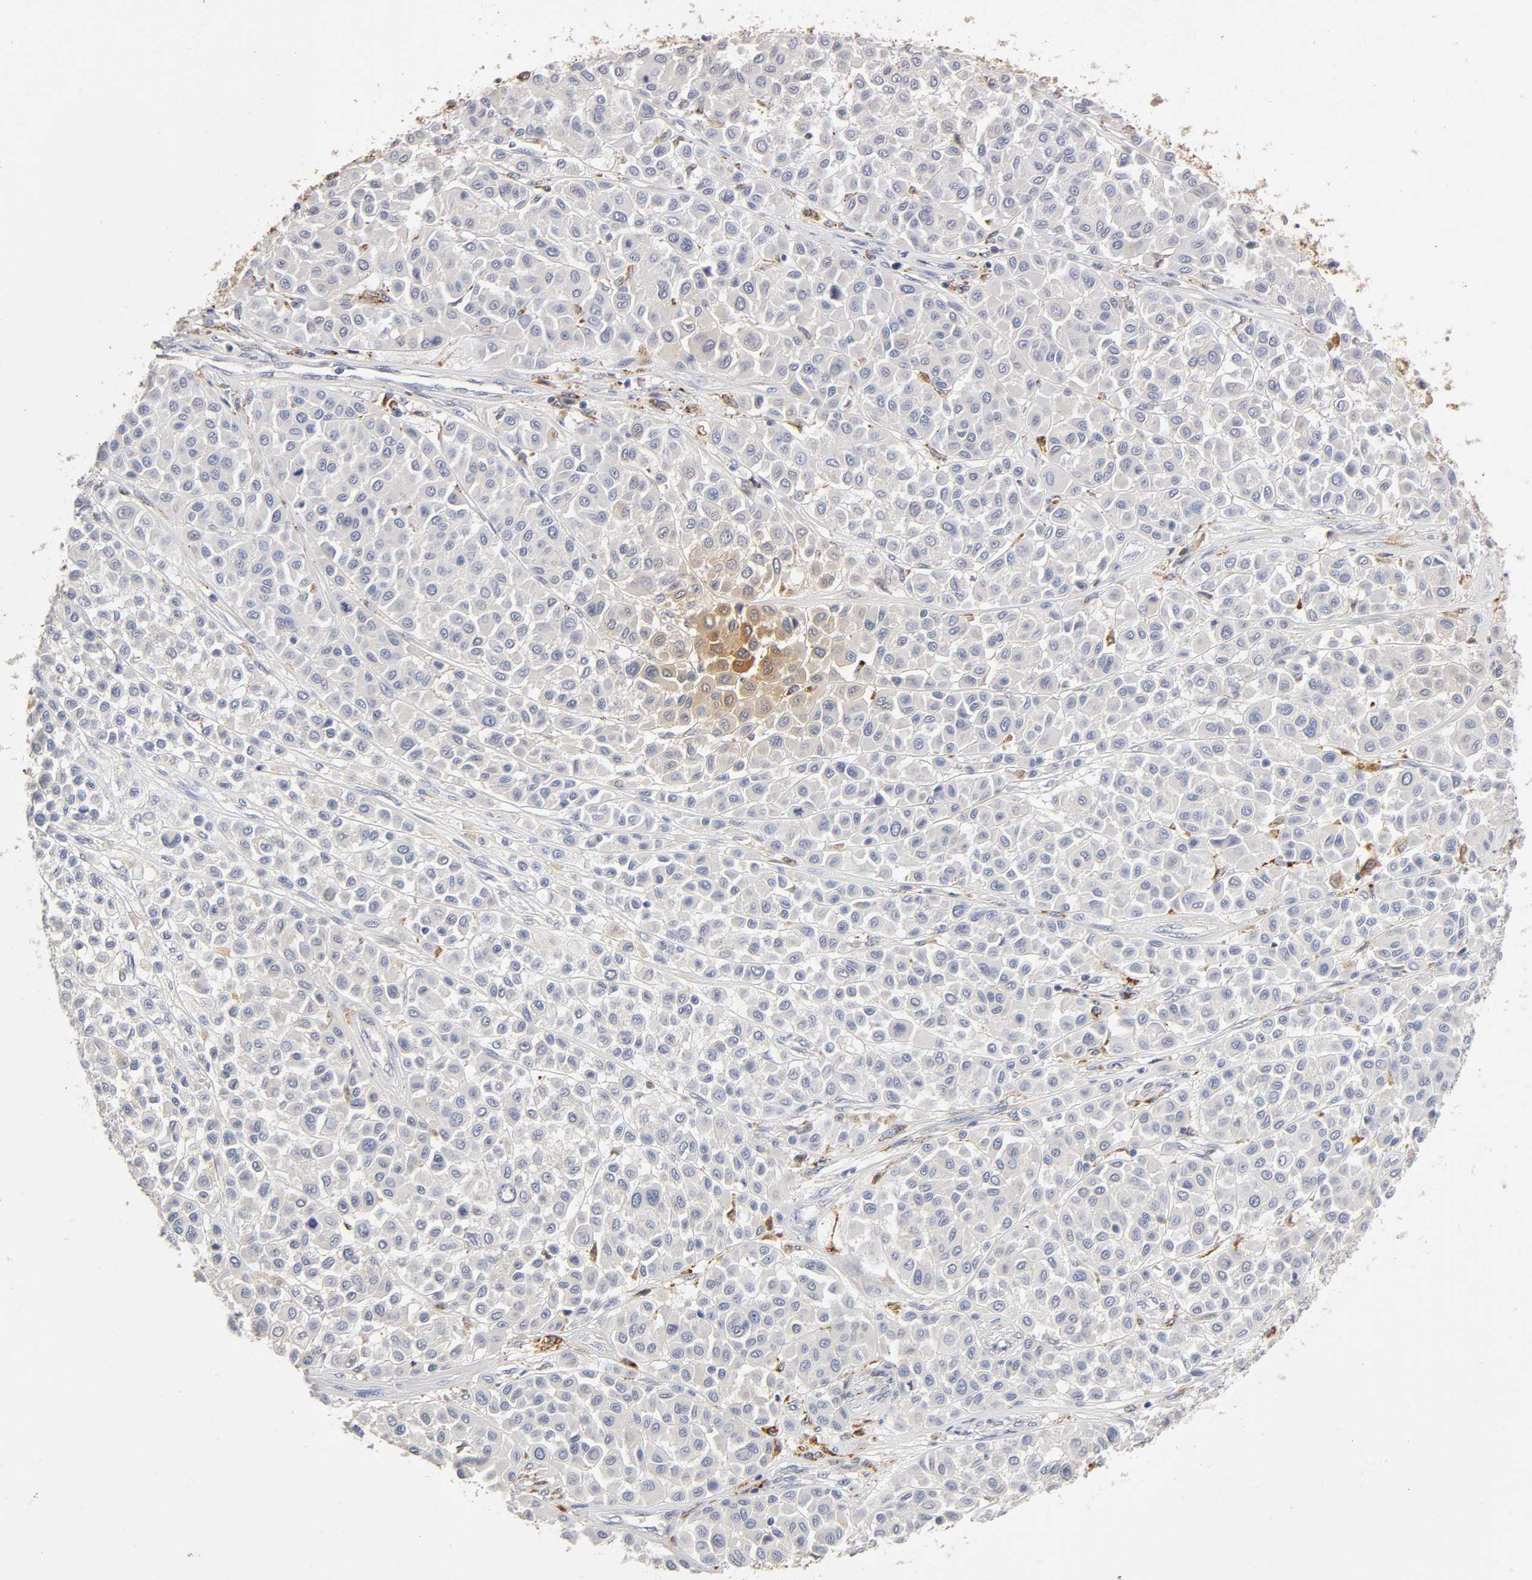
{"staining": {"intensity": "moderate", "quantity": "<25%", "location": "cytoplasmic/membranous"}, "tissue": "melanoma", "cell_type": "Tumor cells", "image_type": "cancer", "snomed": [{"axis": "morphology", "description": "Malignant melanoma, Metastatic site"}, {"axis": "topography", "description": "Soft tissue"}], "caption": "Moderate cytoplasmic/membranous protein expression is present in about <25% of tumor cells in melanoma. (DAB (3,3'-diaminobenzidine) IHC, brown staining for protein, blue staining for nuclei).", "gene": "ISG15", "patient": {"sex": "male", "age": 41}}